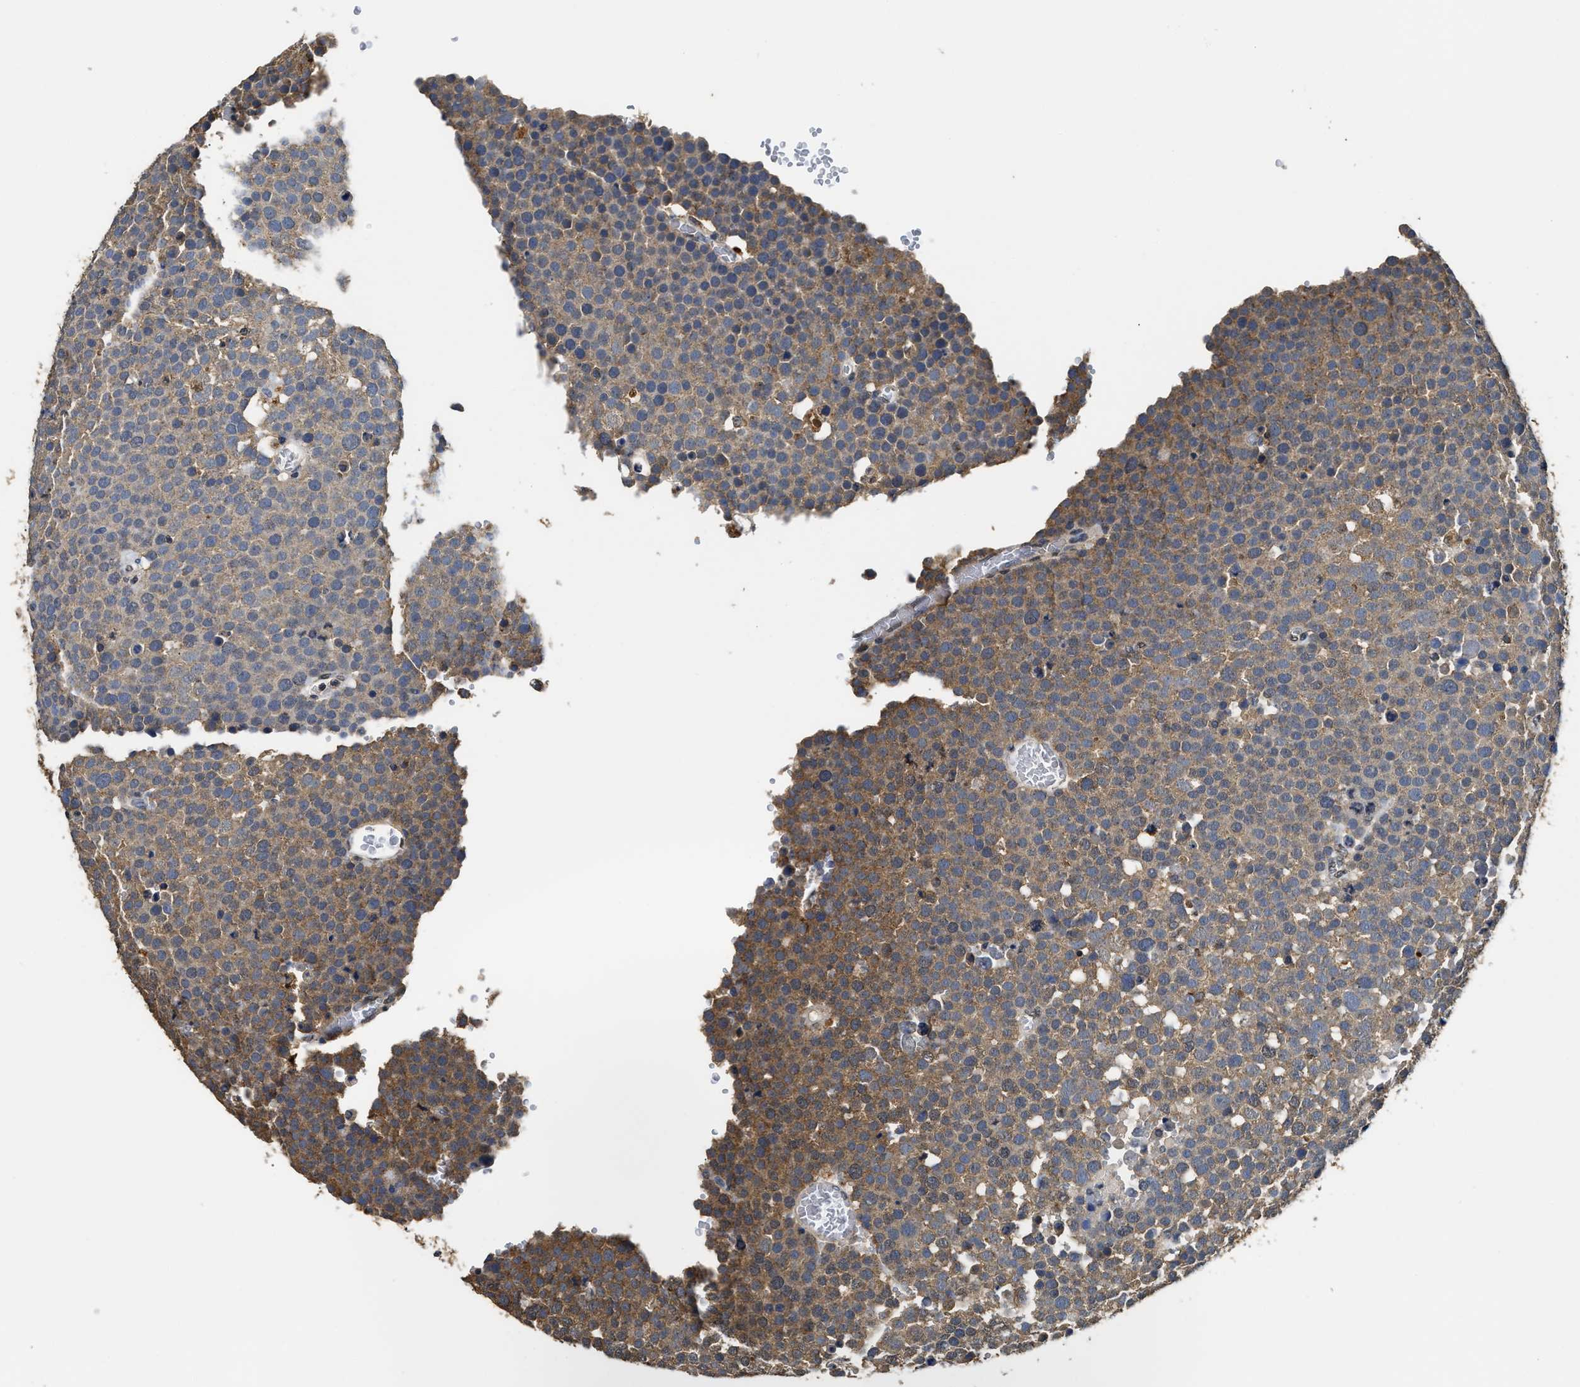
{"staining": {"intensity": "moderate", "quantity": ">75%", "location": "cytoplasmic/membranous"}, "tissue": "testis cancer", "cell_type": "Tumor cells", "image_type": "cancer", "snomed": [{"axis": "morphology", "description": "Seminoma, NOS"}, {"axis": "topography", "description": "Testis"}], "caption": "The immunohistochemical stain highlights moderate cytoplasmic/membranous expression in tumor cells of testis seminoma tissue.", "gene": "CTNNA1", "patient": {"sex": "male", "age": 71}}